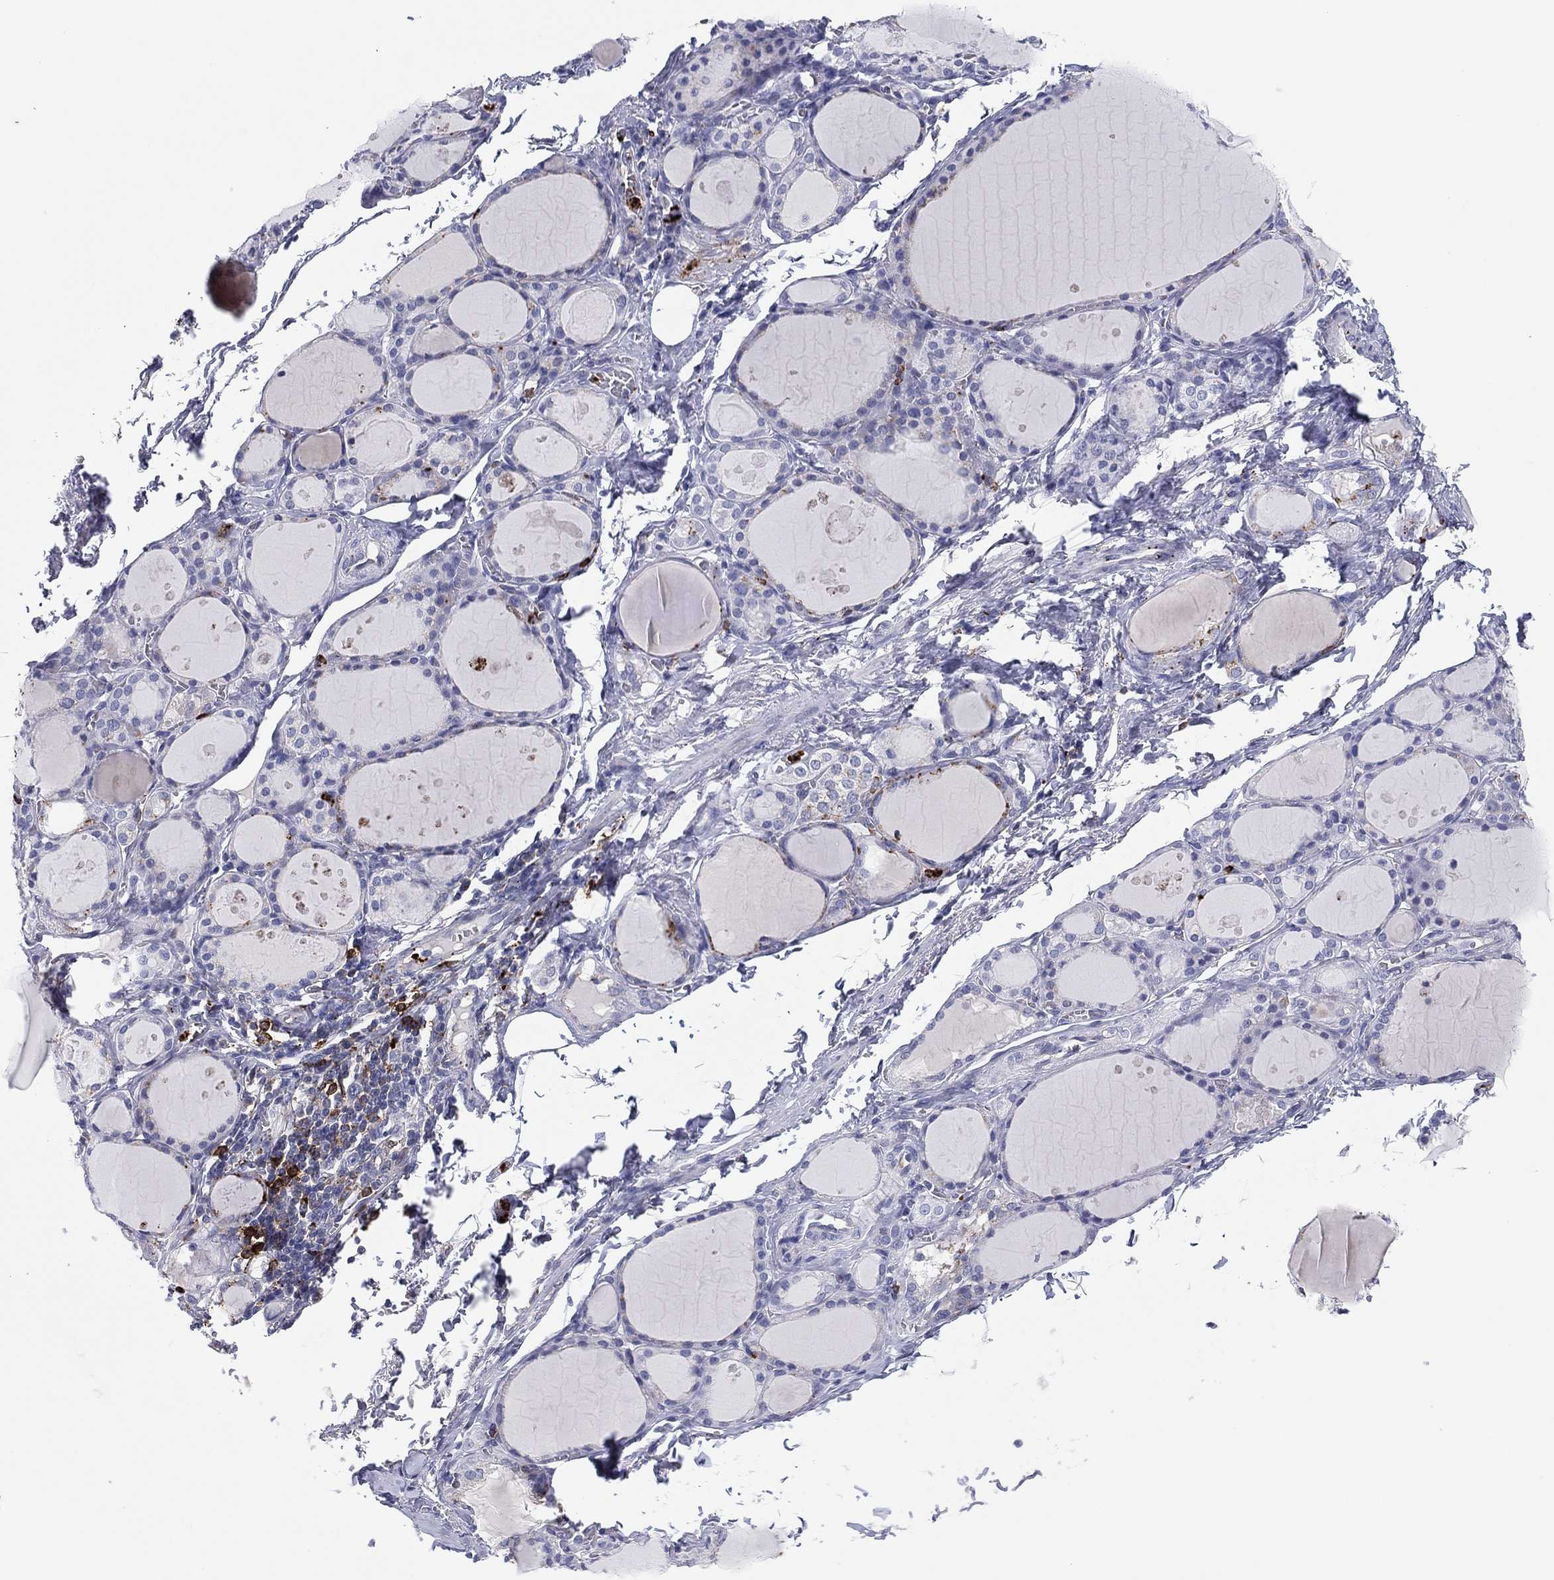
{"staining": {"intensity": "negative", "quantity": "none", "location": "none"}, "tissue": "thyroid gland", "cell_type": "Glandular cells", "image_type": "normal", "snomed": [{"axis": "morphology", "description": "Normal tissue, NOS"}, {"axis": "topography", "description": "Thyroid gland"}], "caption": "Immunohistochemistry of normal human thyroid gland shows no positivity in glandular cells.", "gene": "PLAC8", "patient": {"sex": "male", "age": 68}}